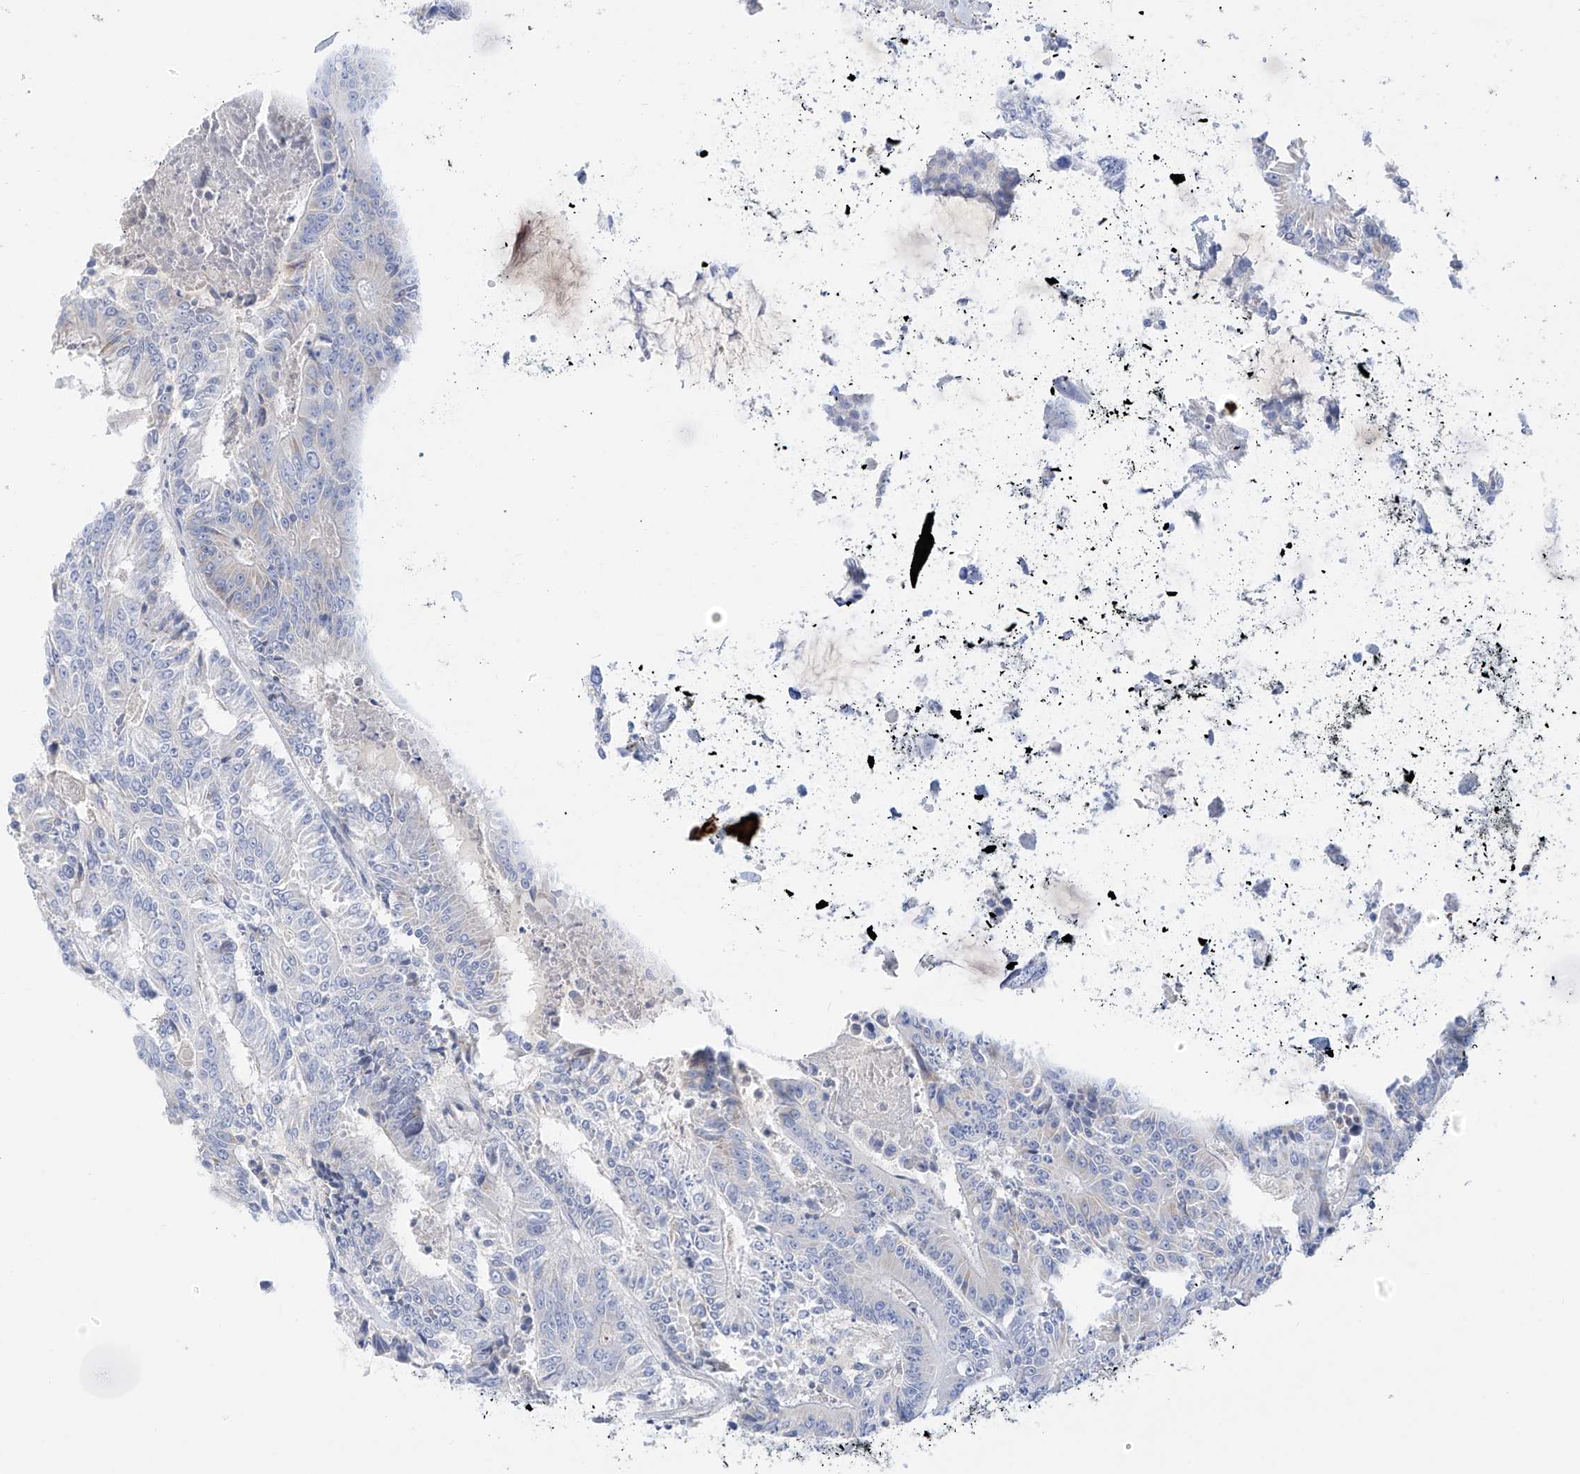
{"staining": {"intensity": "negative", "quantity": "none", "location": "none"}, "tissue": "colorectal cancer", "cell_type": "Tumor cells", "image_type": "cancer", "snomed": [{"axis": "morphology", "description": "Adenocarcinoma, NOS"}, {"axis": "topography", "description": "Colon"}], "caption": "DAB immunohistochemical staining of human colorectal adenocarcinoma shows no significant staining in tumor cells.", "gene": "ST3GAL5", "patient": {"sex": "male", "age": 83}}